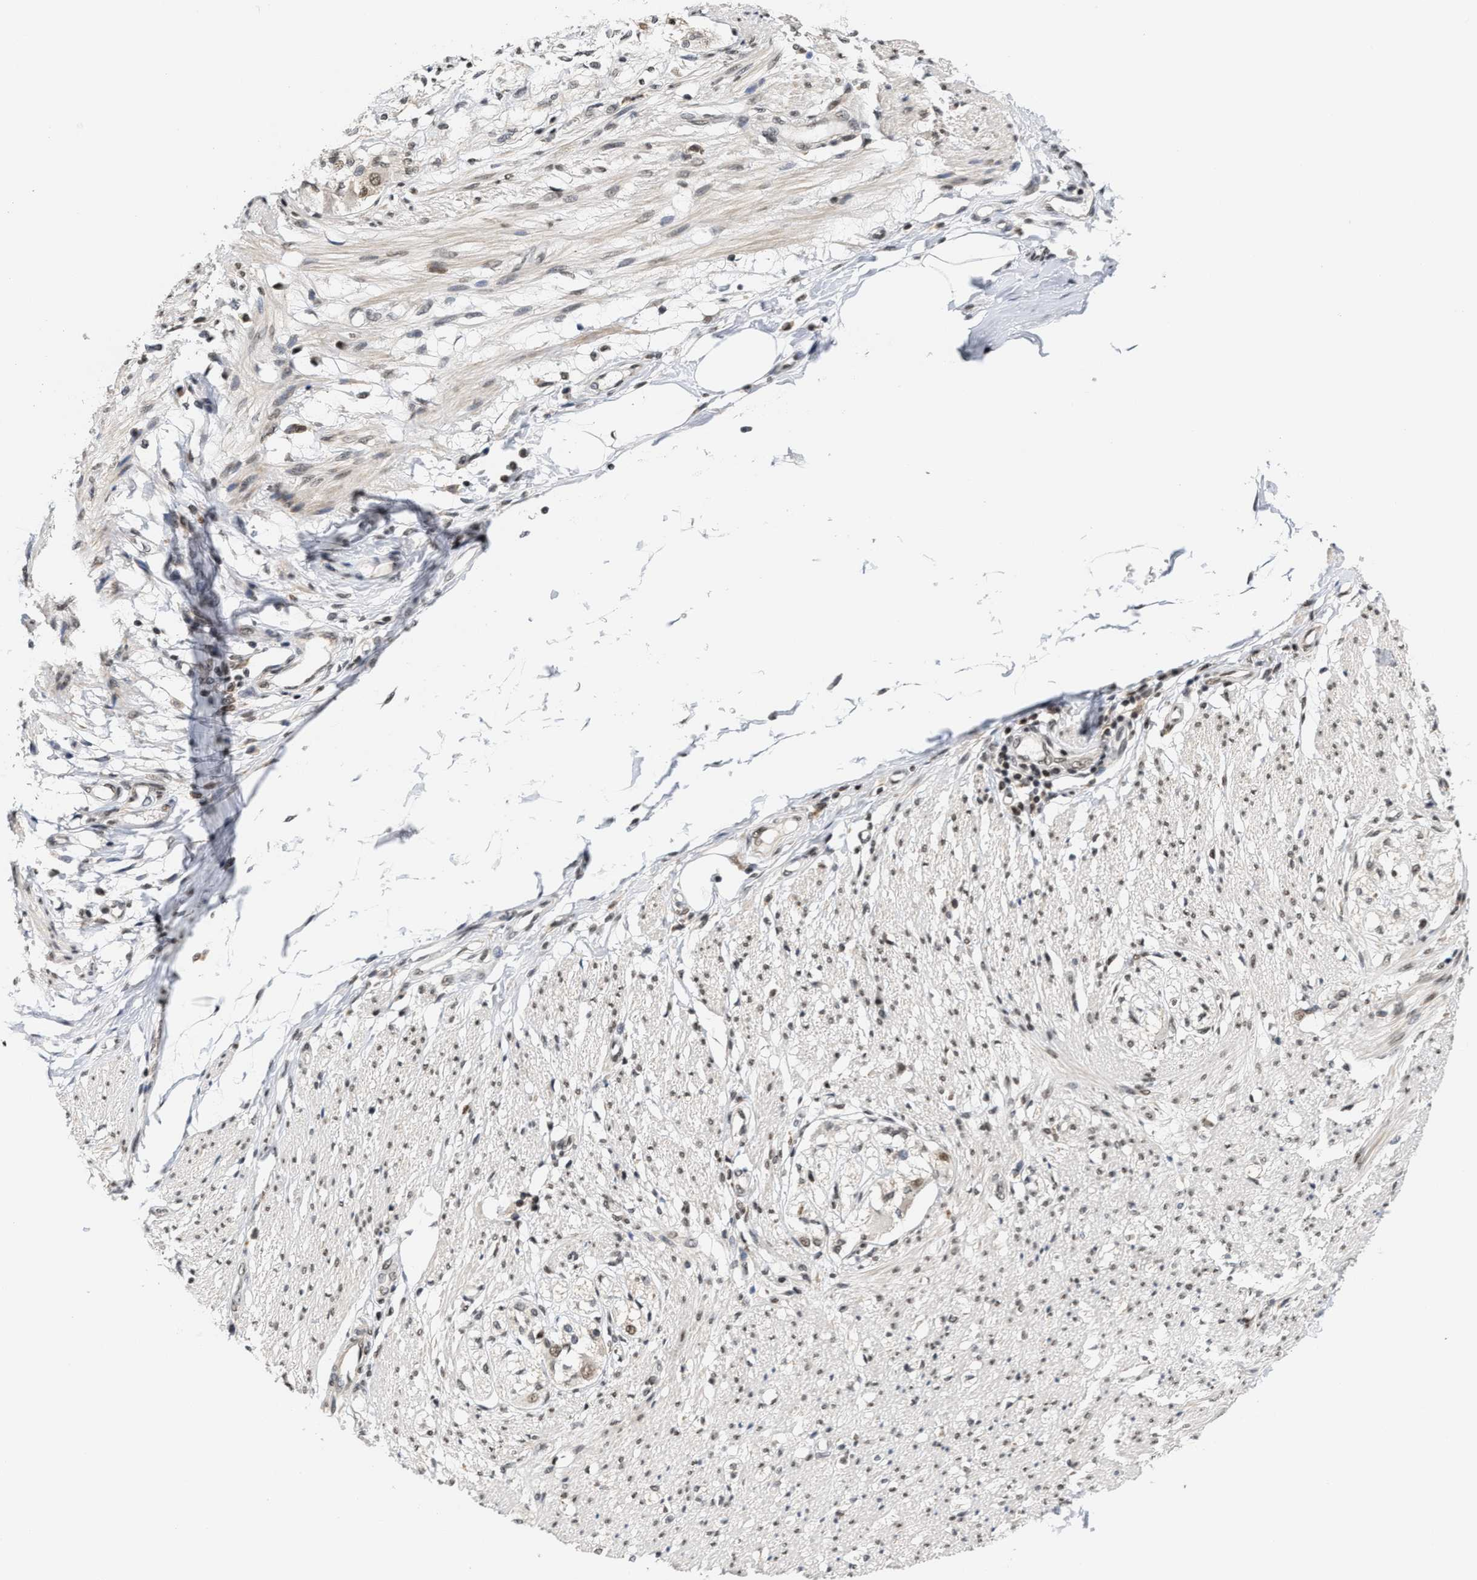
{"staining": {"intensity": "weak", "quantity": ">75%", "location": "nuclear"}, "tissue": "smooth muscle", "cell_type": "Smooth muscle cells", "image_type": "normal", "snomed": [{"axis": "morphology", "description": "Normal tissue, NOS"}, {"axis": "morphology", "description": "Adenocarcinoma, NOS"}, {"axis": "topography", "description": "Colon"}, {"axis": "topography", "description": "Peripheral nerve tissue"}], "caption": "Smooth muscle was stained to show a protein in brown. There is low levels of weak nuclear expression in about >75% of smooth muscle cells. (DAB (3,3'-diaminobenzidine) = brown stain, brightfield microscopy at high magnification).", "gene": "ANKRD6", "patient": {"sex": "male", "age": 14}}